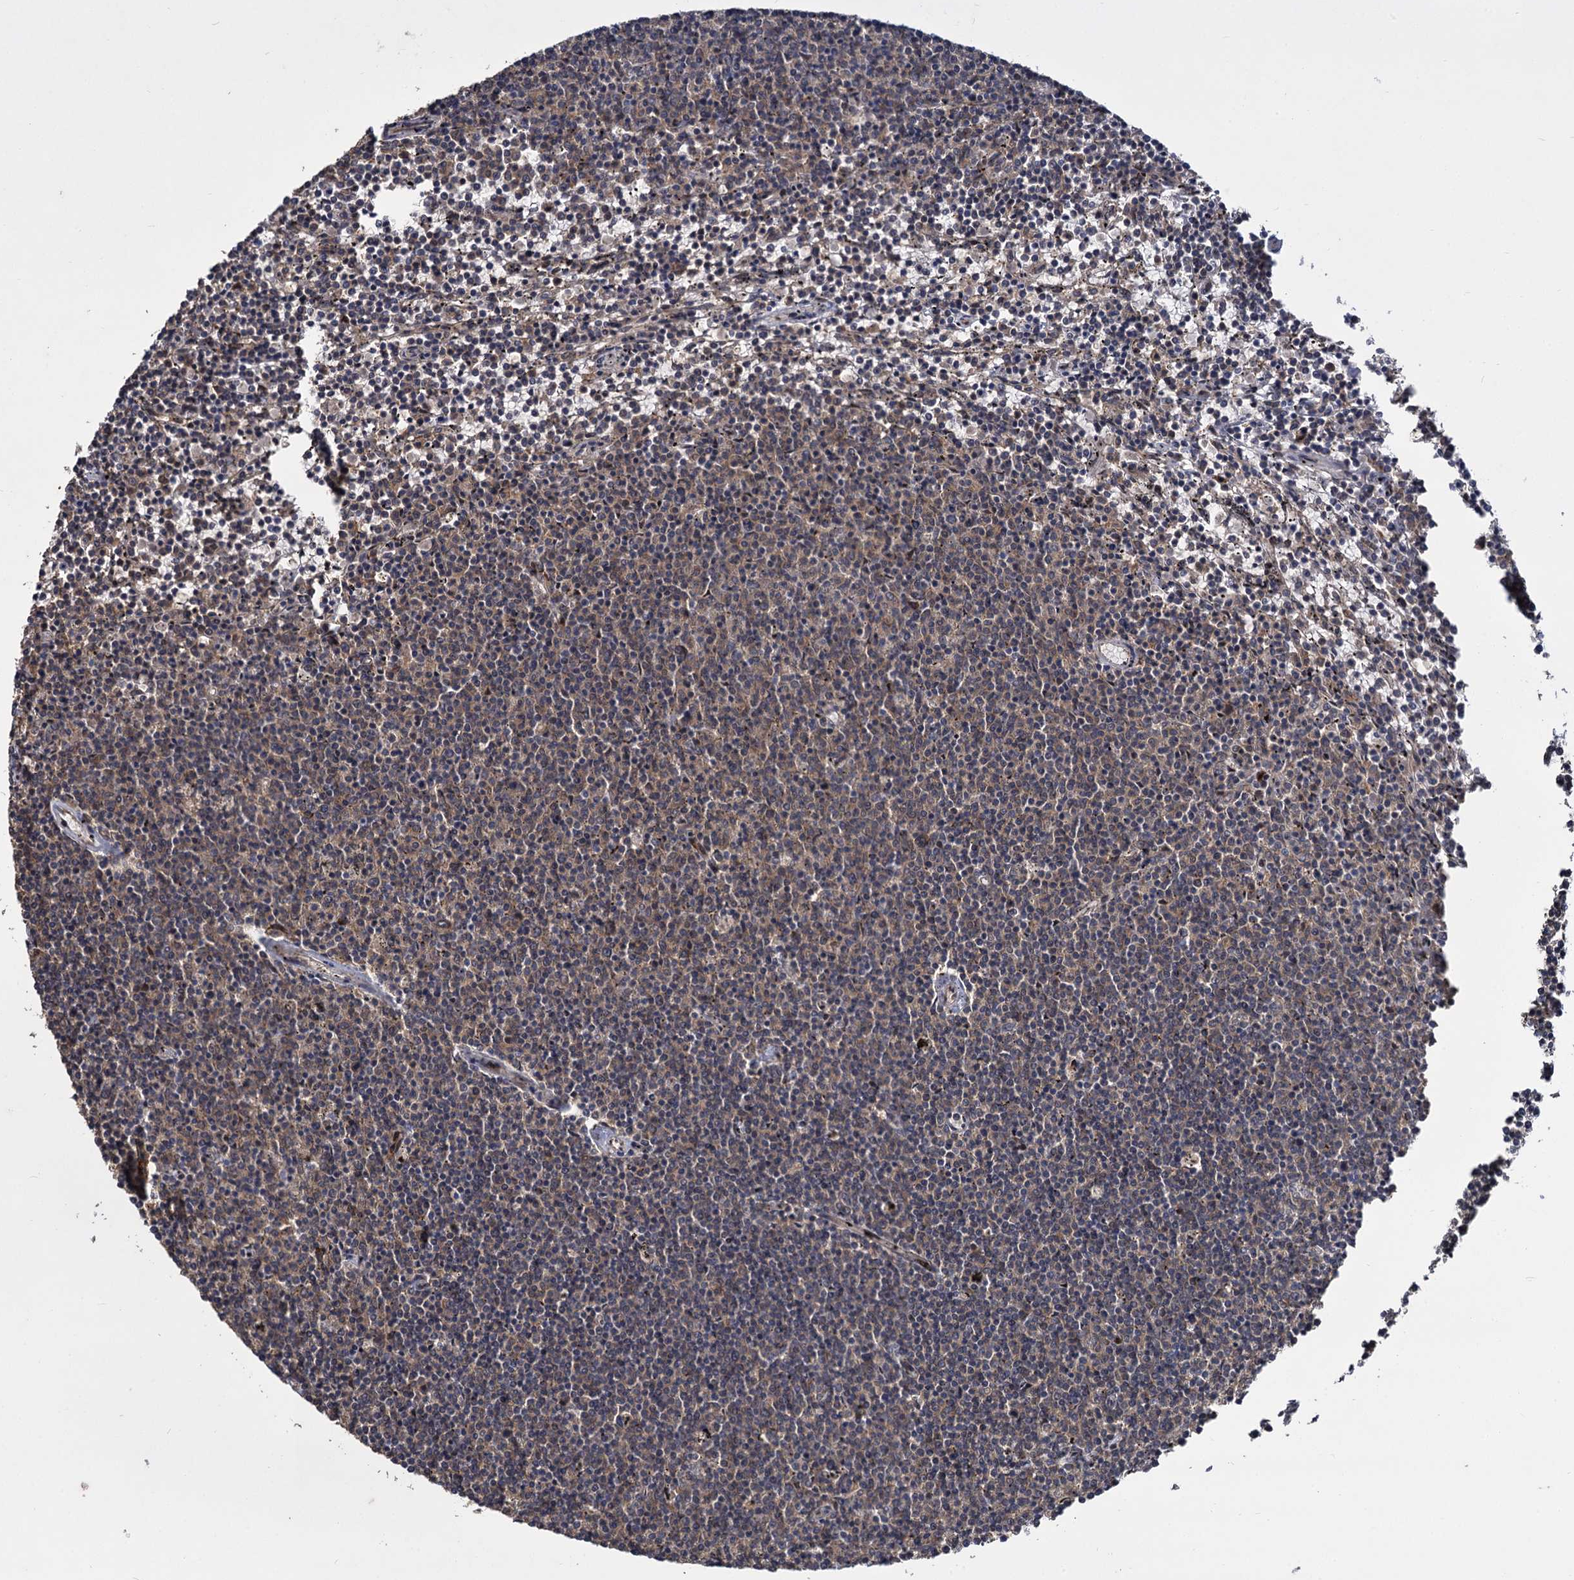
{"staining": {"intensity": "weak", "quantity": "25%-75%", "location": "cytoplasmic/membranous"}, "tissue": "lymphoma", "cell_type": "Tumor cells", "image_type": "cancer", "snomed": [{"axis": "morphology", "description": "Malignant lymphoma, non-Hodgkin's type, Low grade"}, {"axis": "topography", "description": "Spleen"}], "caption": "A photomicrograph of human lymphoma stained for a protein demonstrates weak cytoplasmic/membranous brown staining in tumor cells.", "gene": "INPPL1", "patient": {"sex": "female", "age": 50}}